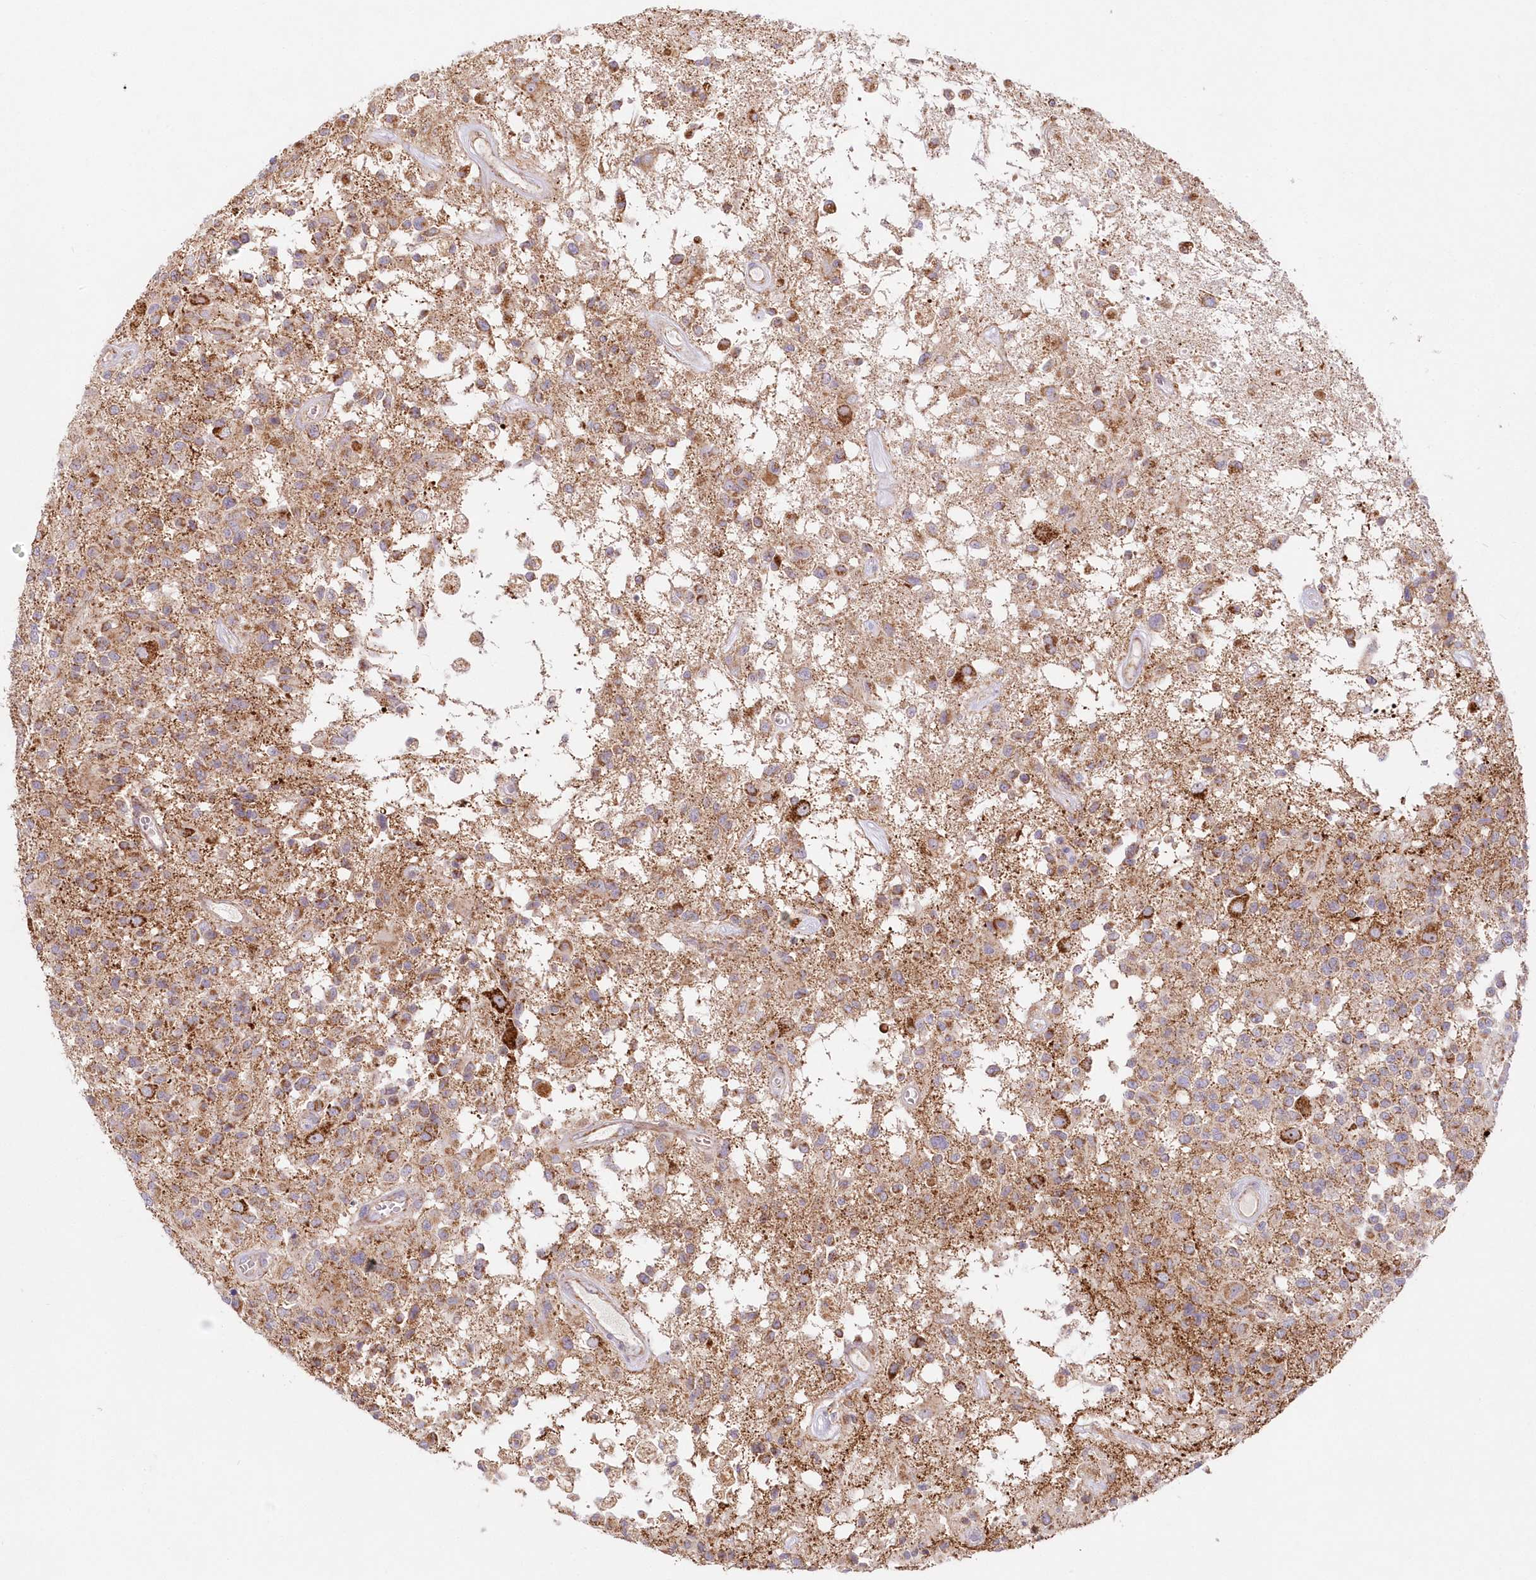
{"staining": {"intensity": "moderate", "quantity": ">75%", "location": "cytoplasmic/membranous"}, "tissue": "glioma", "cell_type": "Tumor cells", "image_type": "cancer", "snomed": [{"axis": "morphology", "description": "Glioma, malignant, High grade"}, {"axis": "morphology", "description": "Glioblastoma, NOS"}, {"axis": "topography", "description": "Brain"}], "caption": "Immunohistochemical staining of human glioma shows moderate cytoplasmic/membranous protein staining in about >75% of tumor cells.", "gene": "DNA2", "patient": {"sex": "male", "age": 60}}